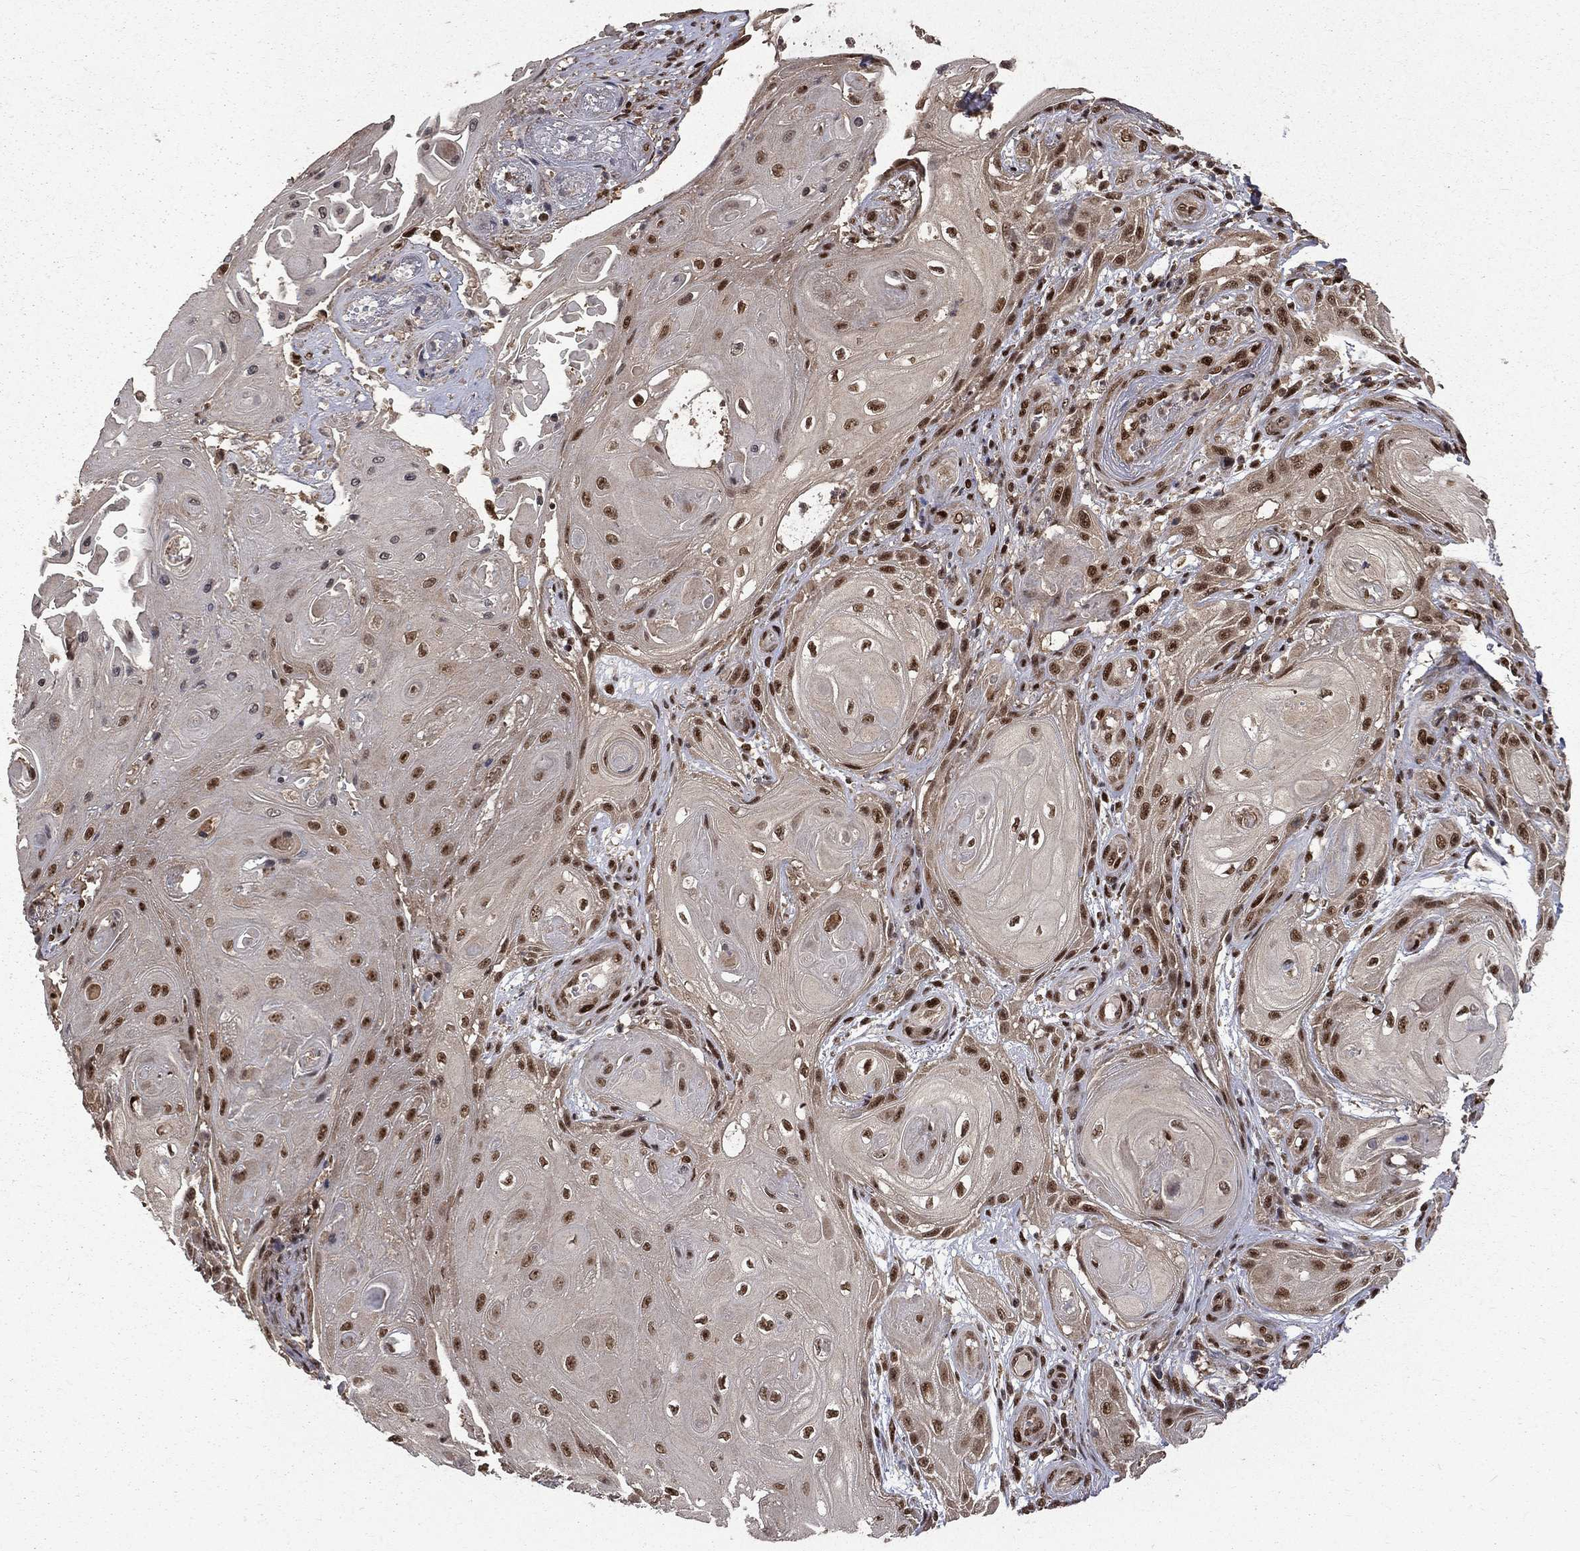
{"staining": {"intensity": "moderate", "quantity": ">75%", "location": "nuclear"}, "tissue": "skin cancer", "cell_type": "Tumor cells", "image_type": "cancer", "snomed": [{"axis": "morphology", "description": "Squamous cell carcinoma, NOS"}, {"axis": "topography", "description": "Skin"}], "caption": "A brown stain highlights moderate nuclear expression of a protein in human skin squamous cell carcinoma tumor cells.", "gene": "JMJD6", "patient": {"sex": "male", "age": 62}}